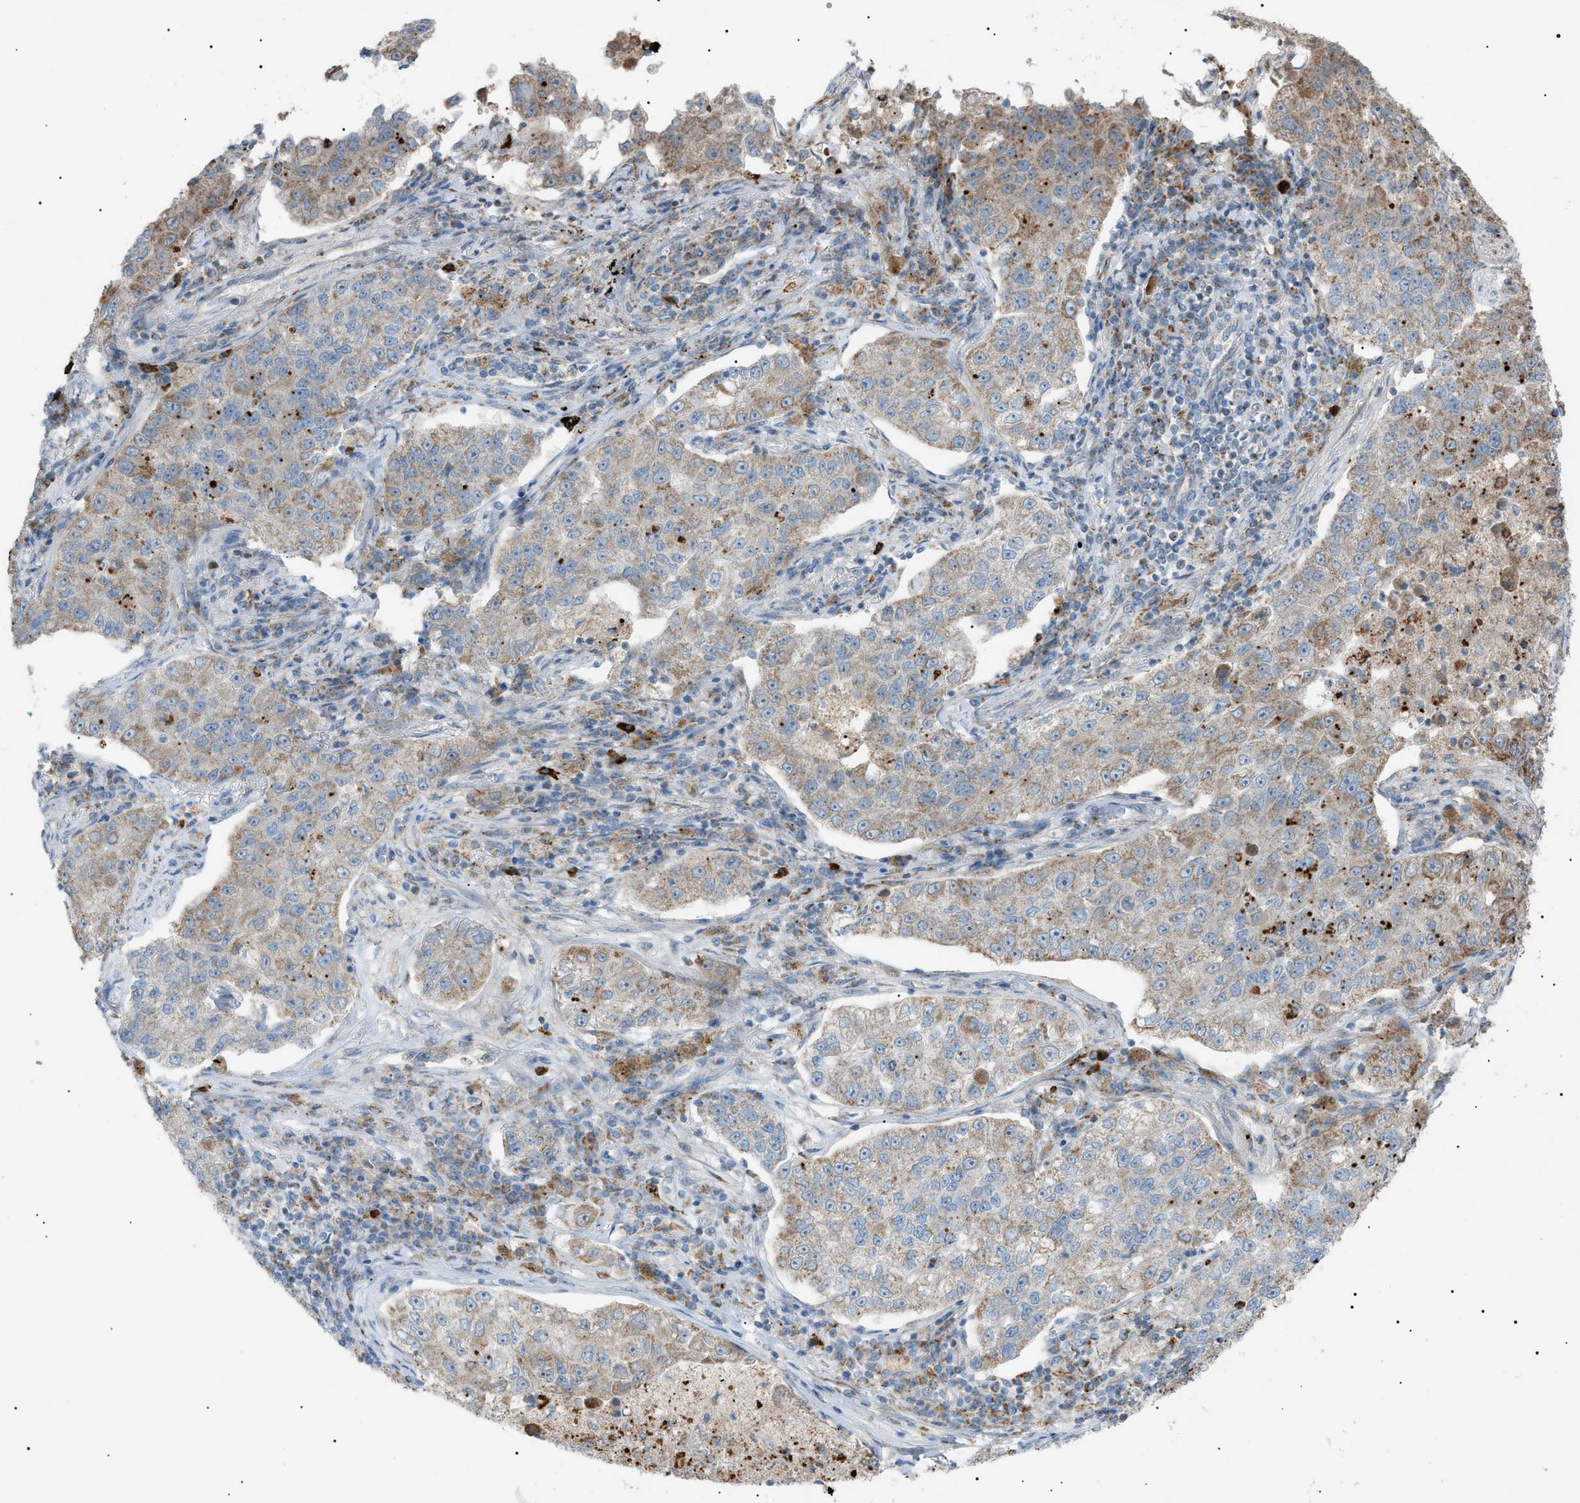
{"staining": {"intensity": "moderate", "quantity": "25%-75%", "location": "cytoplasmic/membranous,nuclear"}, "tissue": "lung cancer", "cell_type": "Tumor cells", "image_type": "cancer", "snomed": [{"axis": "morphology", "description": "Adenocarcinoma, NOS"}, {"axis": "topography", "description": "Lung"}], "caption": "A photomicrograph of lung cancer stained for a protein demonstrates moderate cytoplasmic/membranous and nuclear brown staining in tumor cells.", "gene": "ZNF516", "patient": {"sex": "male", "age": 49}}